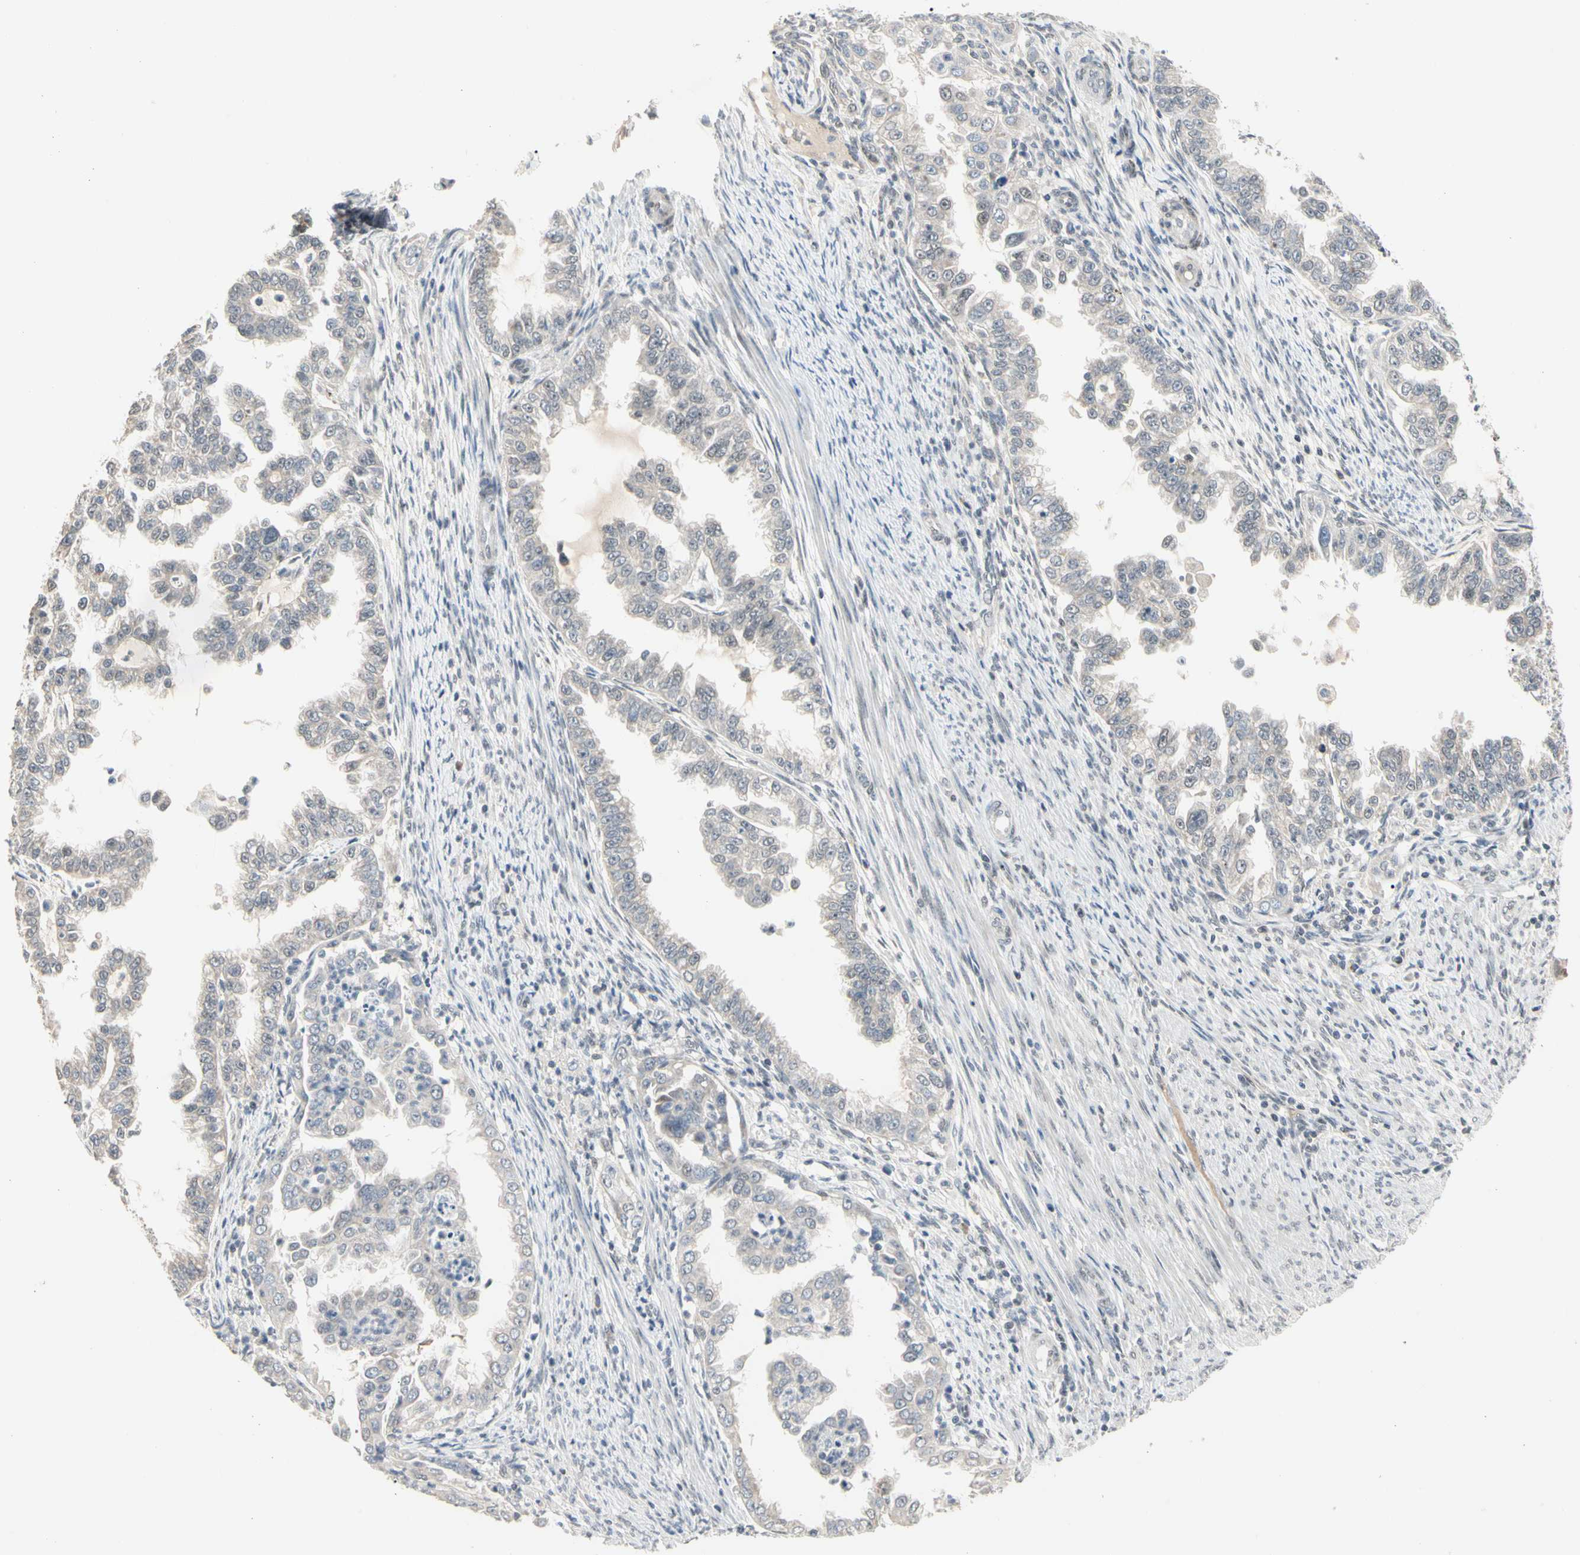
{"staining": {"intensity": "negative", "quantity": "none", "location": "none"}, "tissue": "endometrial cancer", "cell_type": "Tumor cells", "image_type": "cancer", "snomed": [{"axis": "morphology", "description": "Adenocarcinoma, NOS"}, {"axis": "topography", "description": "Endometrium"}], "caption": "The immunohistochemistry (IHC) photomicrograph has no significant expression in tumor cells of endometrial cancer tissue.", "gene": "GREM1", "patient": {"sex": "female", "age": 85}}